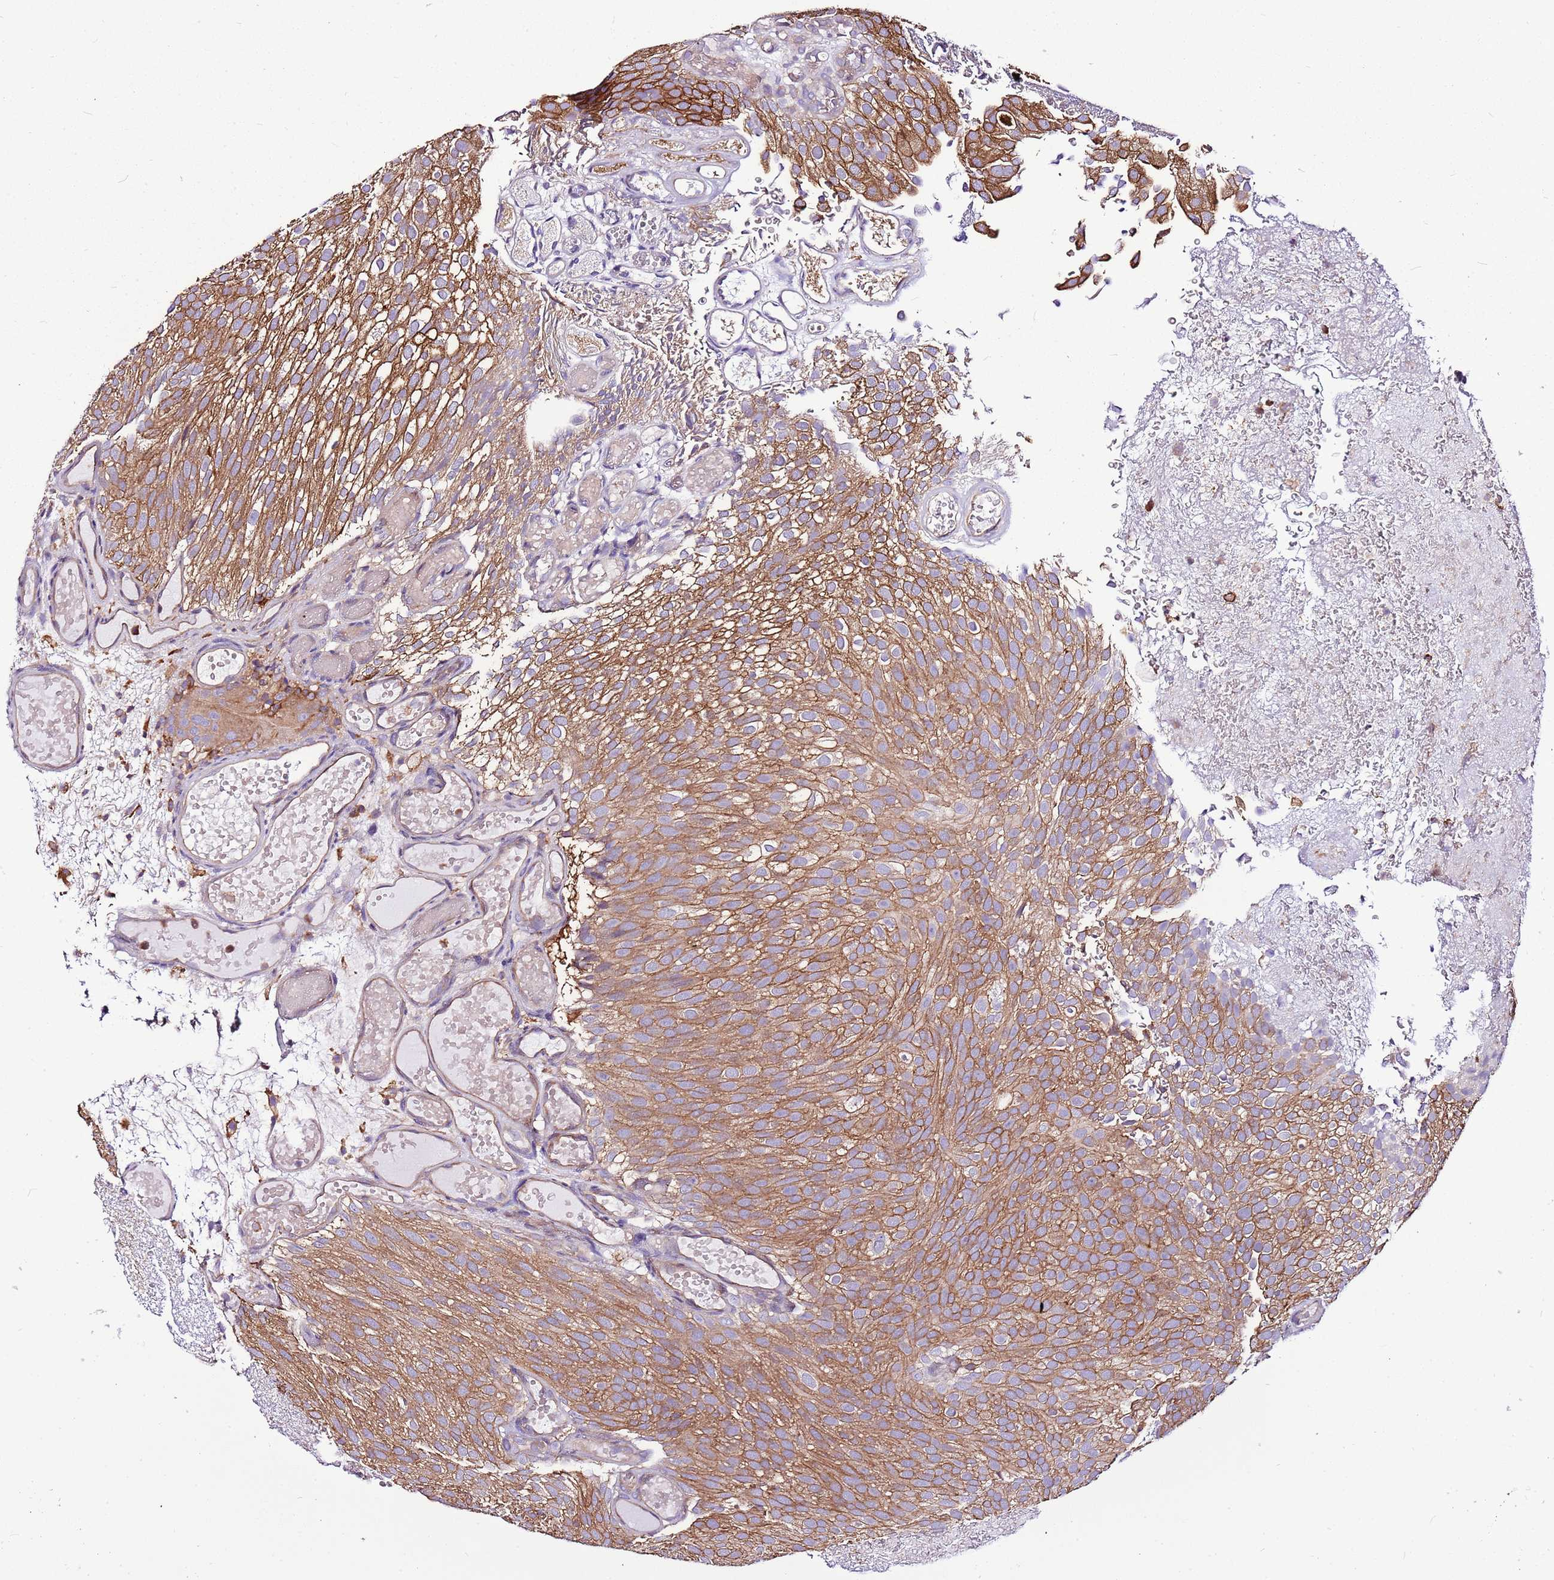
{"staining": {"intensity": "strong", "quantity": ">75%", "location": "cytoplasmic/membranous"}, "tissue": "urothelial cancer", "cell_type": "Tumor cells", "image_type": "cancer", "snomed": [{"axis": "morphology", "description": "Urothelial carcinoma, Low grade"}, {"axis": "topography", "description": "Urinary bladder"}], "caption": "Immunohistochemical staining of human urothelial cancer exhibits strong cytoplasmic/membranous protein staining in about >75% of tumor cells.", "gene": "ATXN2L", "patient": {"sex": "male", "age": 78}}